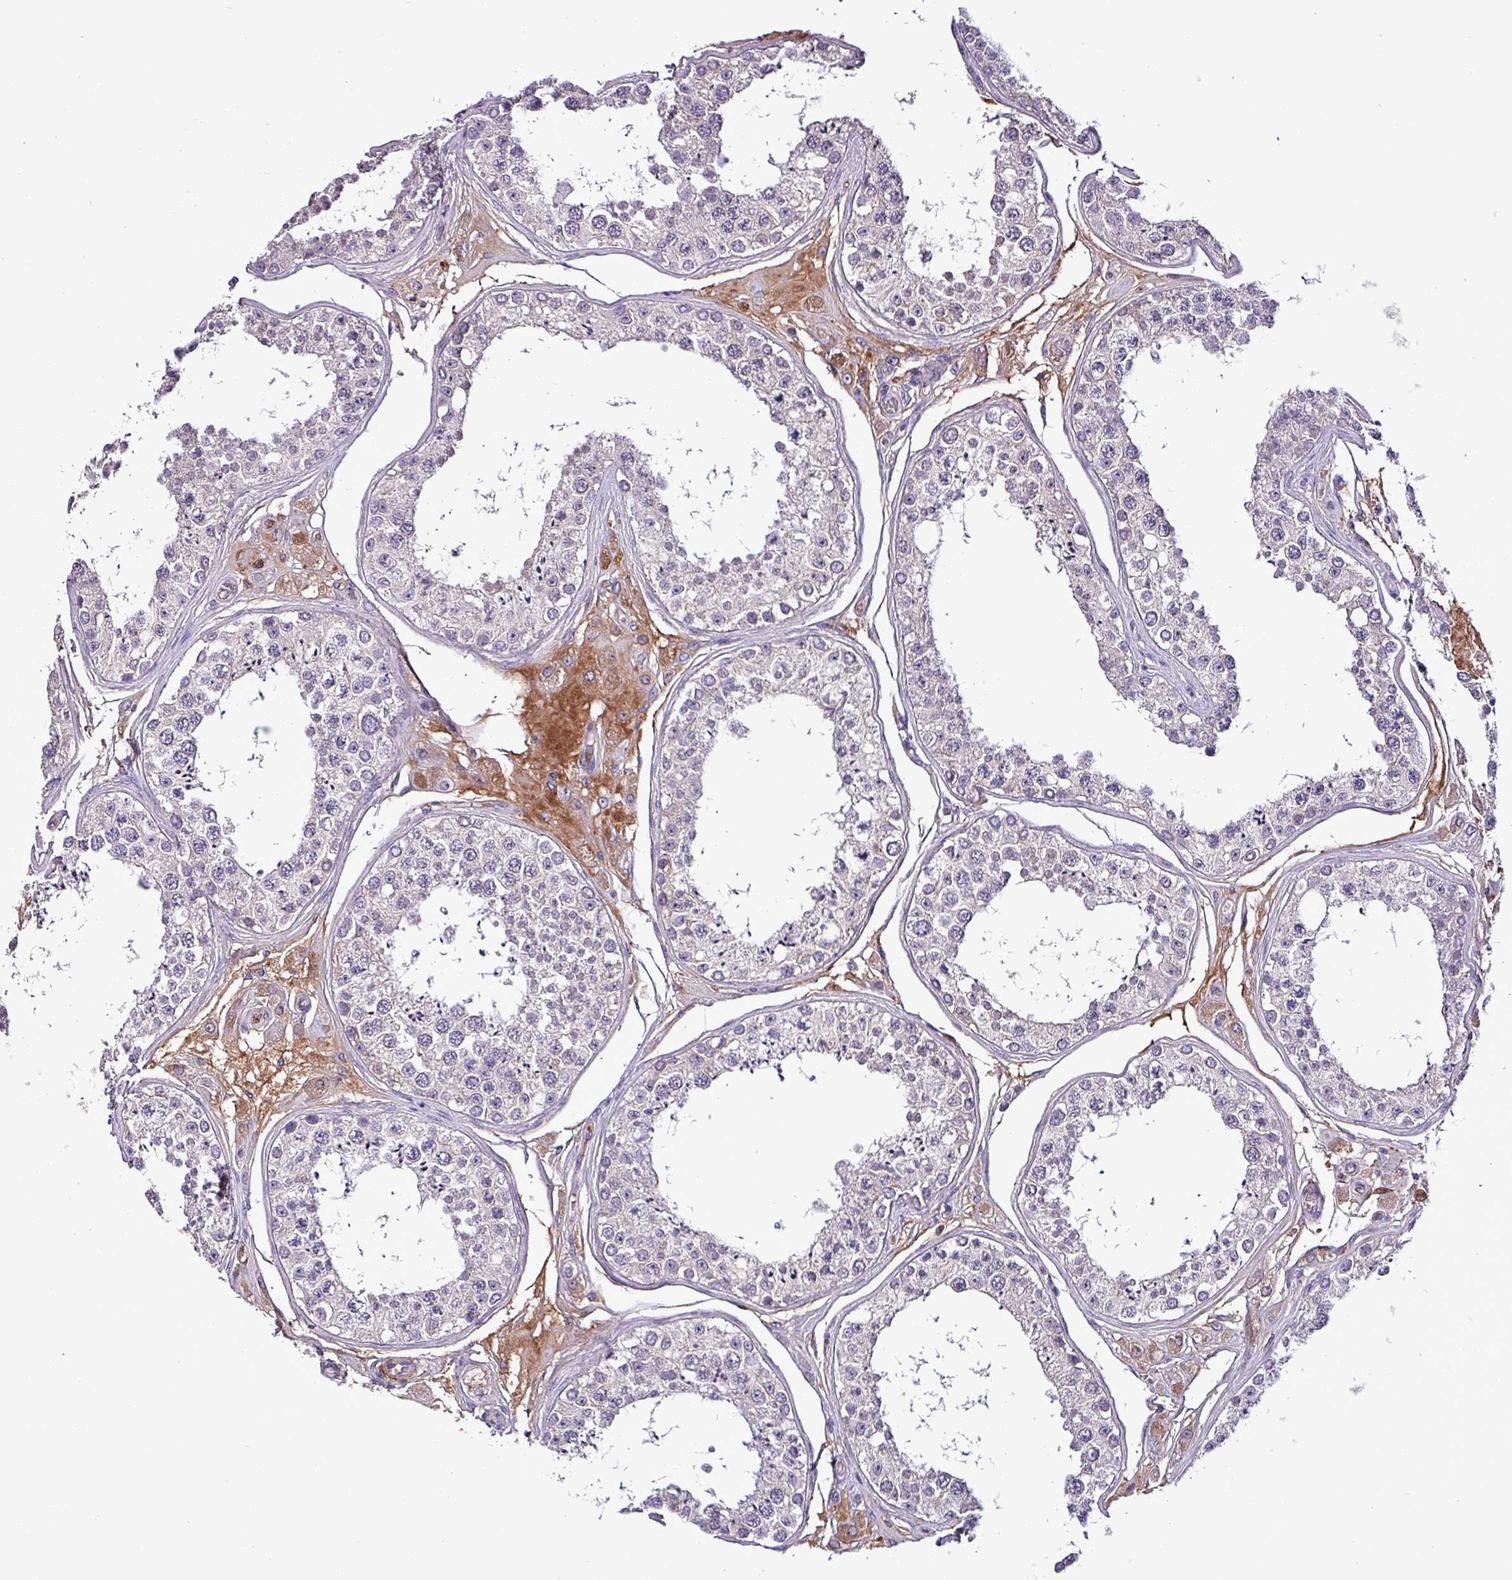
{"staining": {"intensity": "negative", "quantity": "none", "location": "none"}, "tissue": "testis", "cell_type": "Cells in seminiferous ducts", "image_type": "normal", "snomed": [{"axis": "morphology", "description": "Normal tissue, NOS"}, {"axis": "topography", "description": "Testis"}], "caption": "There is no significant positivity in cells in seminiferous ducts of testis. (Immunohistochemistry (ihc), brightfield microscopy, high magnification).", "gene": "HPR", "patient": {"sex": "male", "age": 25}}